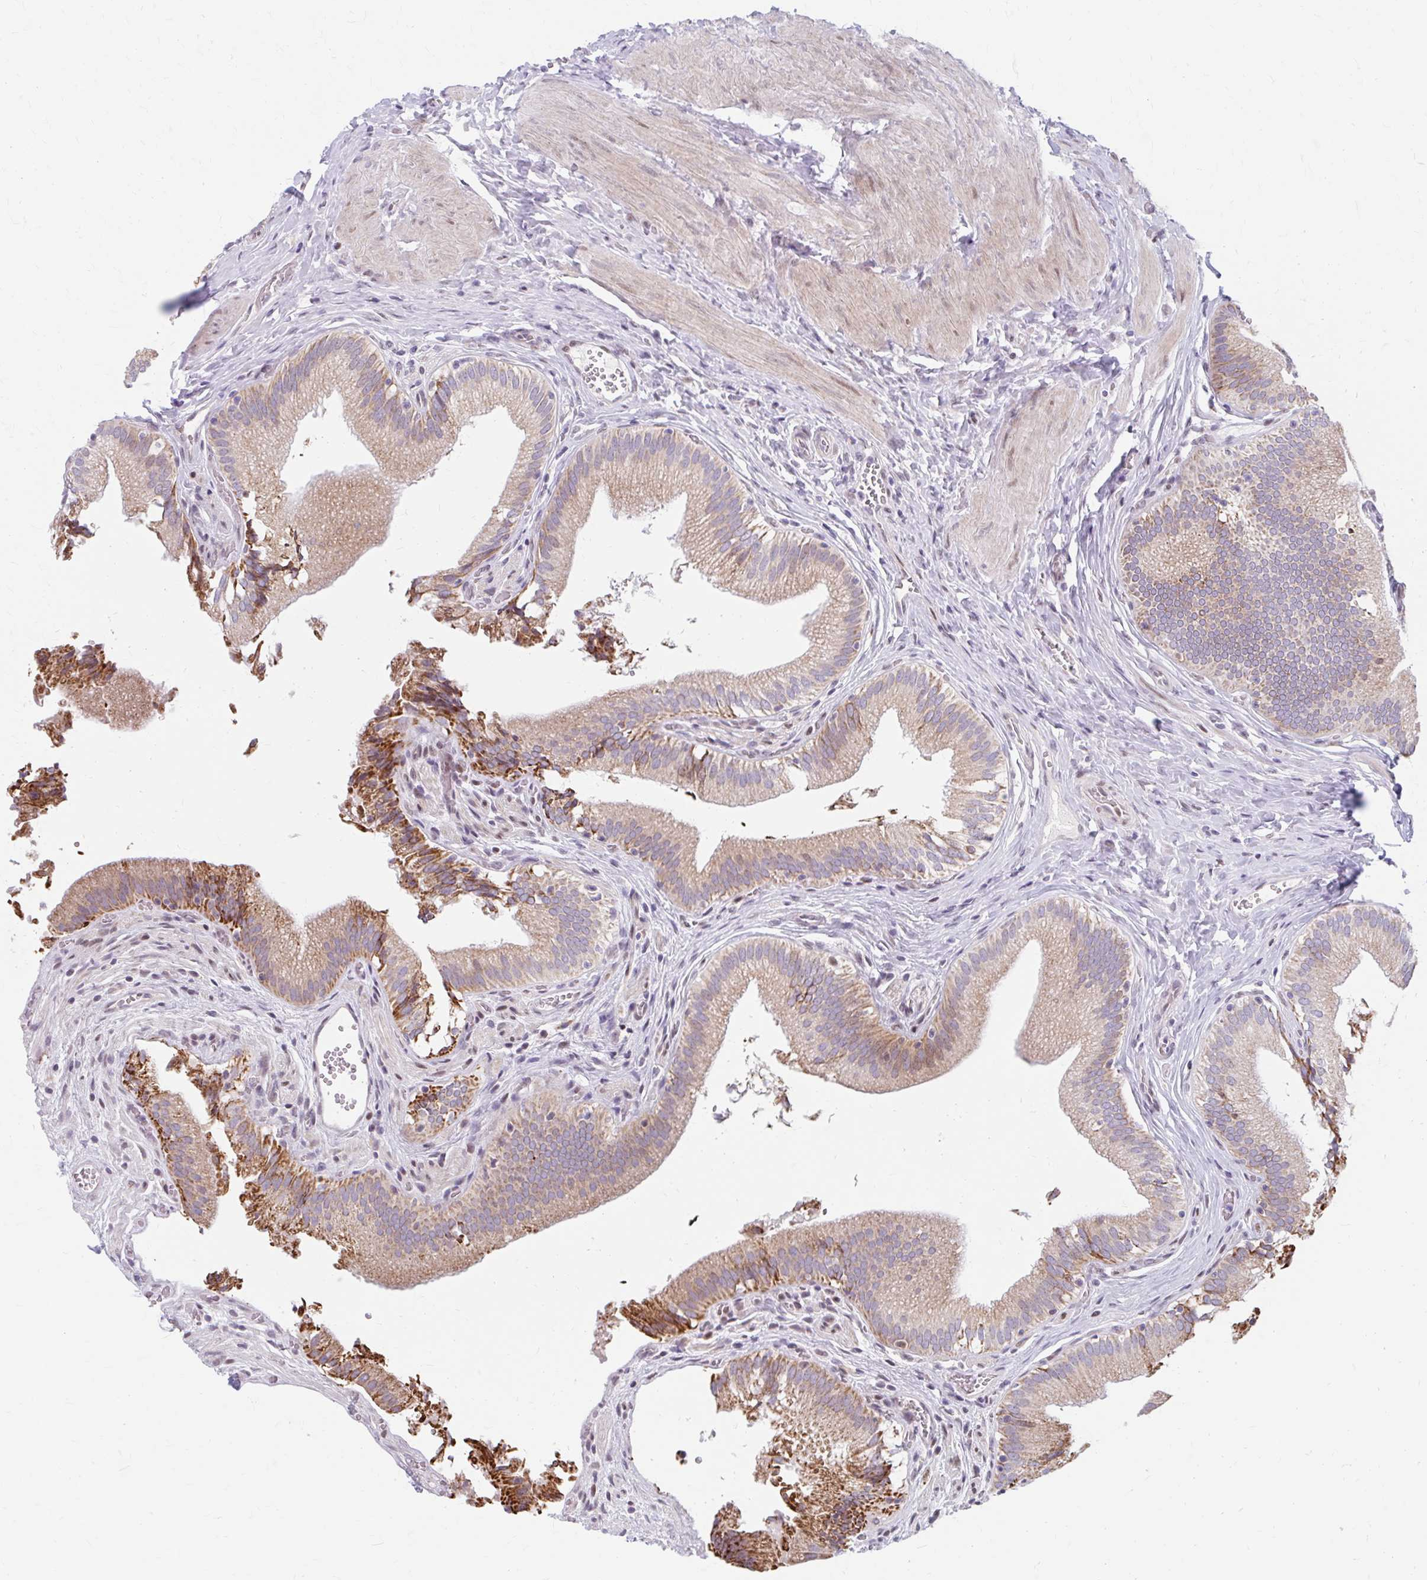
{"staining": {"intensity": "moderate", "quantity": "25%-75%", "location": "cytoplasmic/membranous"}, "tissue": "gallbladder", "cell_type": "Glandular cells", "image_type": "normal", "snomed": [{"axis": "morphology", "description": "Normal tissue, NOS"}, {"axis": "topography", "description": "Gallbladder"}, {"axis": "topography", "description": "Peripheral nerve tissue"}], "caption": "High-magnification brightfield microscopy of normal gallbladder stained with DAB (brown) and counterstained with hematoxylin (blue). glandular cells exhibit moderate cytoplasmic/membranous positivity is seen in approximately25%-75% of cells.", "gene": "BEAN1", "patient": {"sex": "male", "age": 17}}